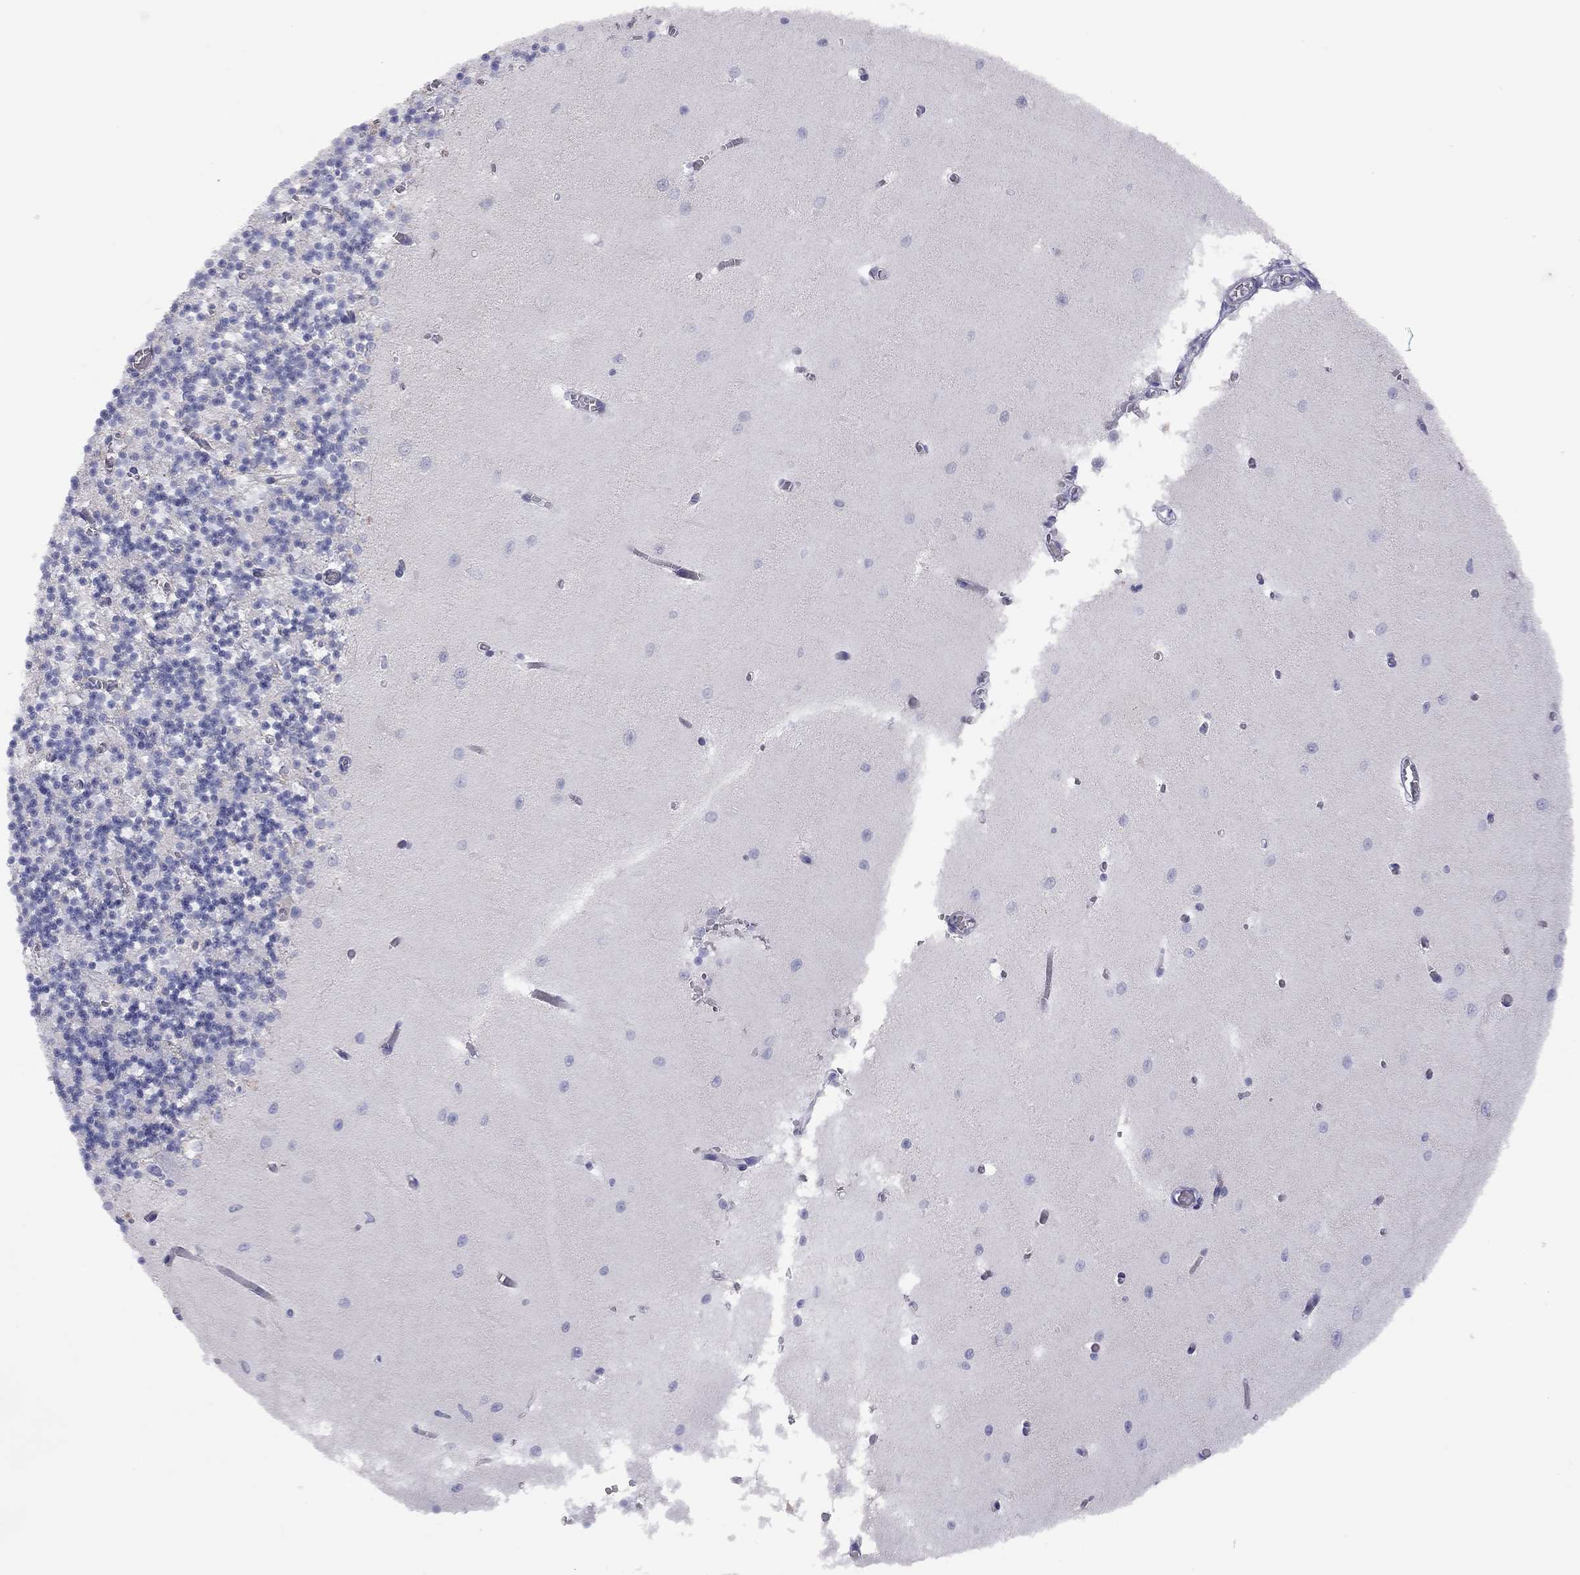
{"staining": {"intensity": "negative", "quantity": "none", "location": "none"}, "tissue": "cerebellum", "cell_type": "Cells in granular layer", "image_type": "normal", "snomed": [{"axis": "morphology", "description": "Normal tissue, NOS"}, {"axis": "topography", "description": "Cerebellum"}], "caption": "Photomicrograph shows no protein staining in cells in granular layer of normal cerebellum. (Stains: DAB (3,3'-diaminobenzidine) immunohistochemistry with hematoxylin counter stain, Microscopy: brightfield microscopy at high magnification).", "gene": "ADCYAP1", "patient": {"sex": "female", "age": 64}}